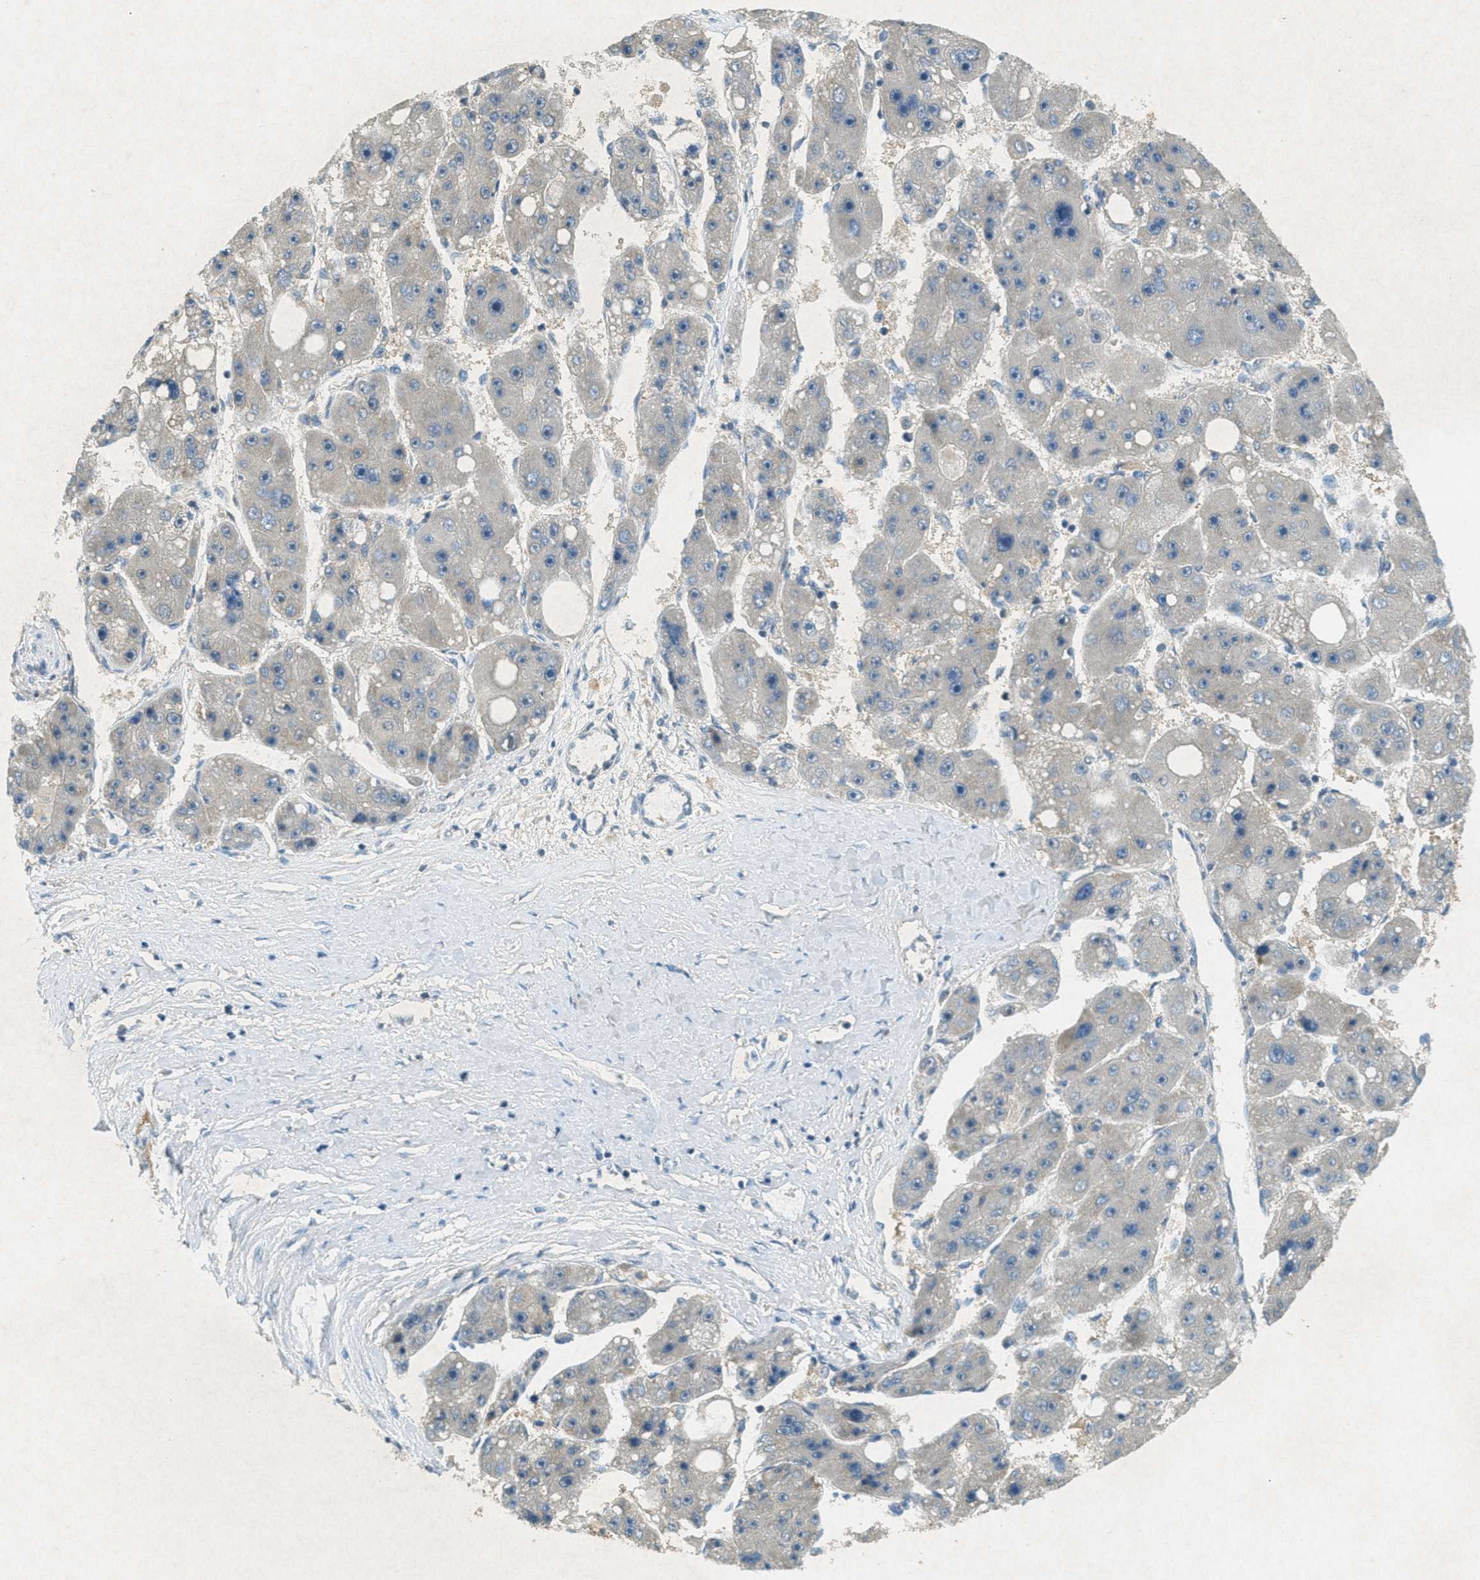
{"staining": {"intensity": "negative", "quantity": "none", "location": "none"}, "tissue": "liver cancer", "cell_type": "Tumor cells", "image_type": "cancer", "snomed": [{"axis": "morphology", "description": "Carcinoma, Hepatocellular, NOS"}, {"axis": "topography", "description": "Liver"}], "caption": "Micrograph shows no significant protein expression in tumor cells of liver cancer.", "gene": "TCF20", "patient": {"sex": "female", "age": 61}}